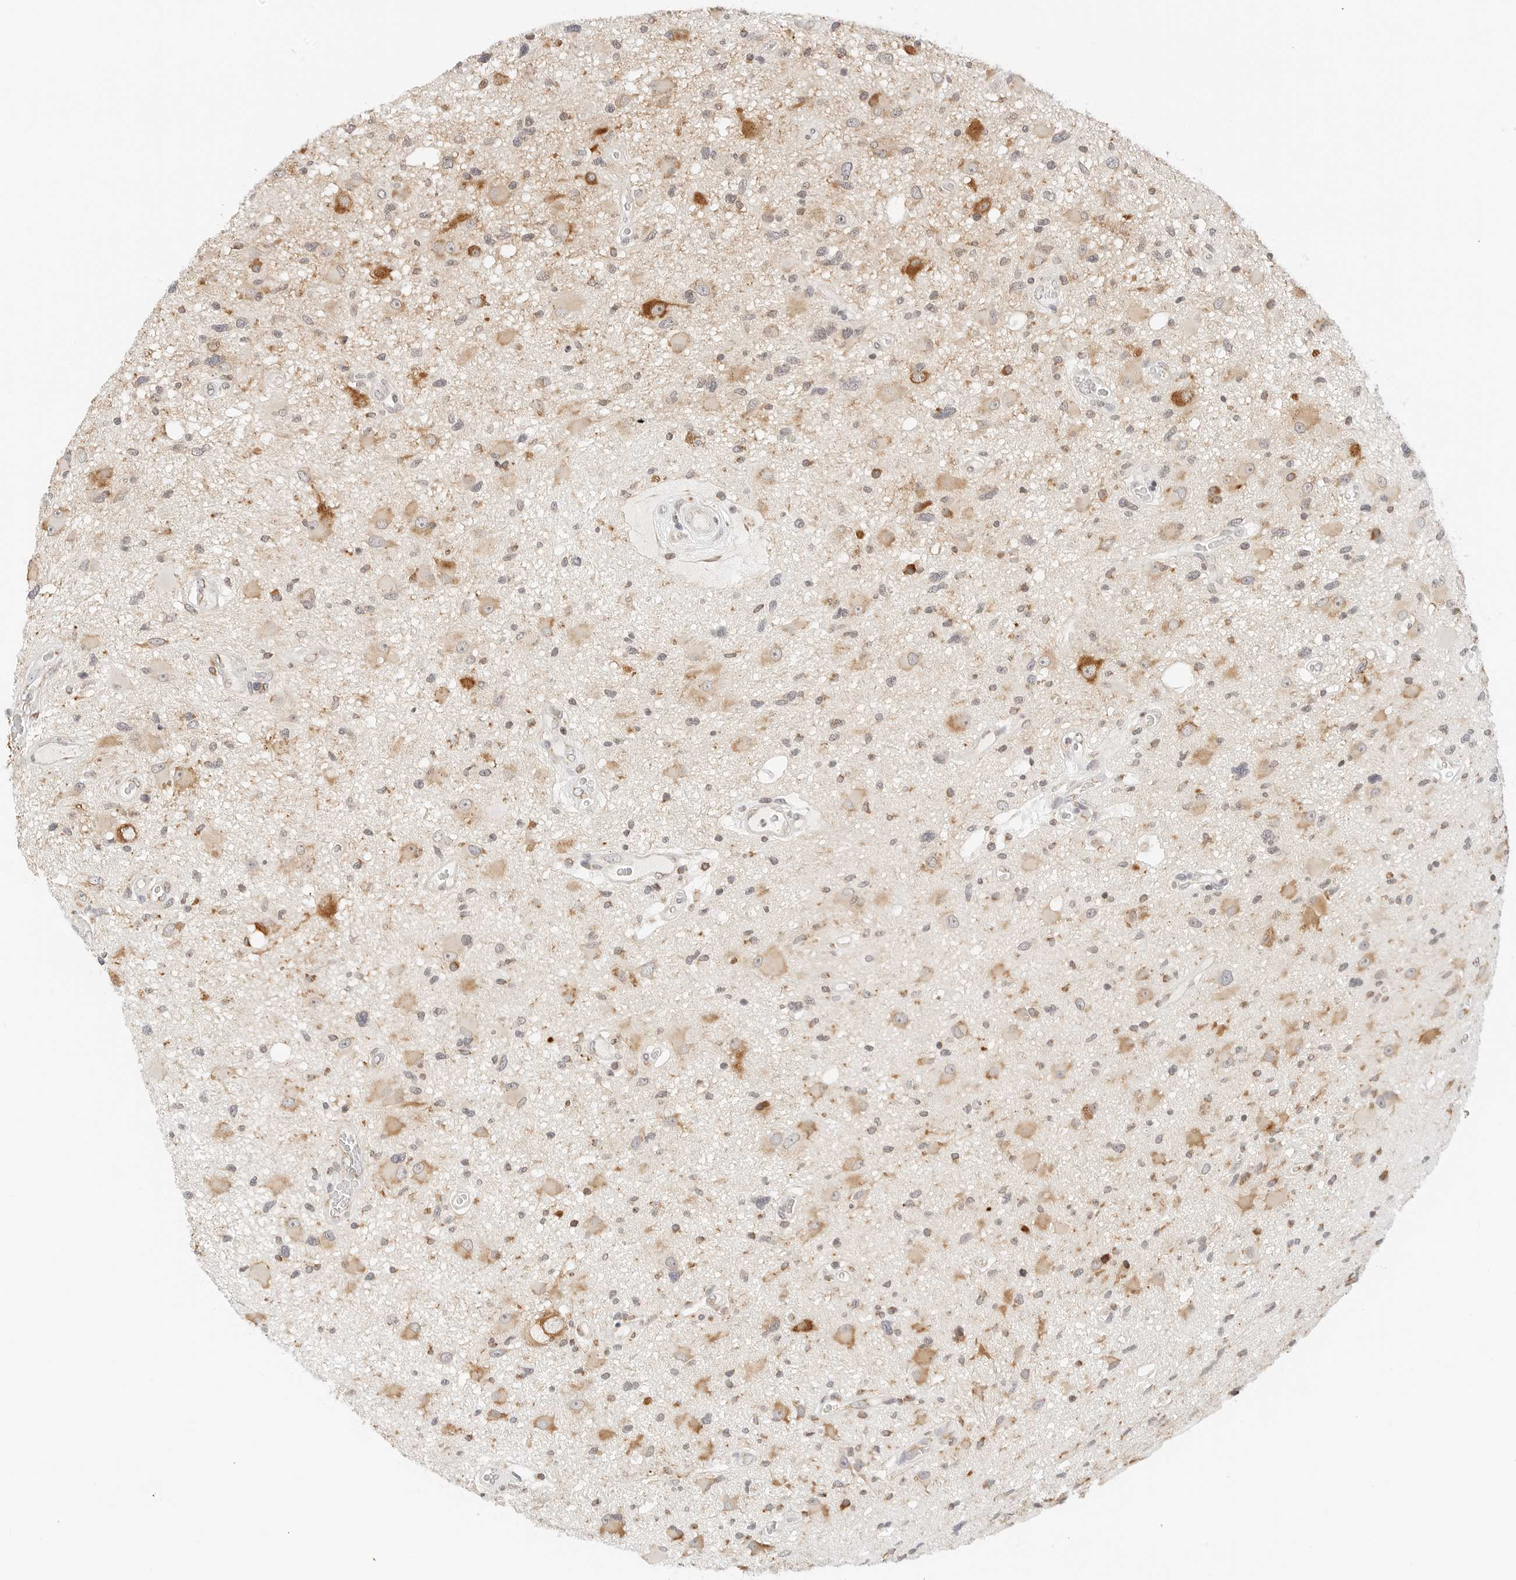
{"staining": {"intensity": "moderate", "quantity": "<25%", "location": "cytoplasmic/membranous"}, "tissue": "glioma", "cell_type": "Tumor cells", "image_type": "cancer", "snomed": [{"axis": "morphology", "description": "Glioma, malignant, High grade"}, {"axis": "topography", "description": "Brain"}], "caption": "High-power microscopy captured an immunohistochemistry (IHC) image of high-grade glioma (malignant), revealing moderate cytoplasmic/membranous expression in approximately <25% of tumor cells.", "gene": "ATL1", "patient": {"sex": "male", "age": 33}}